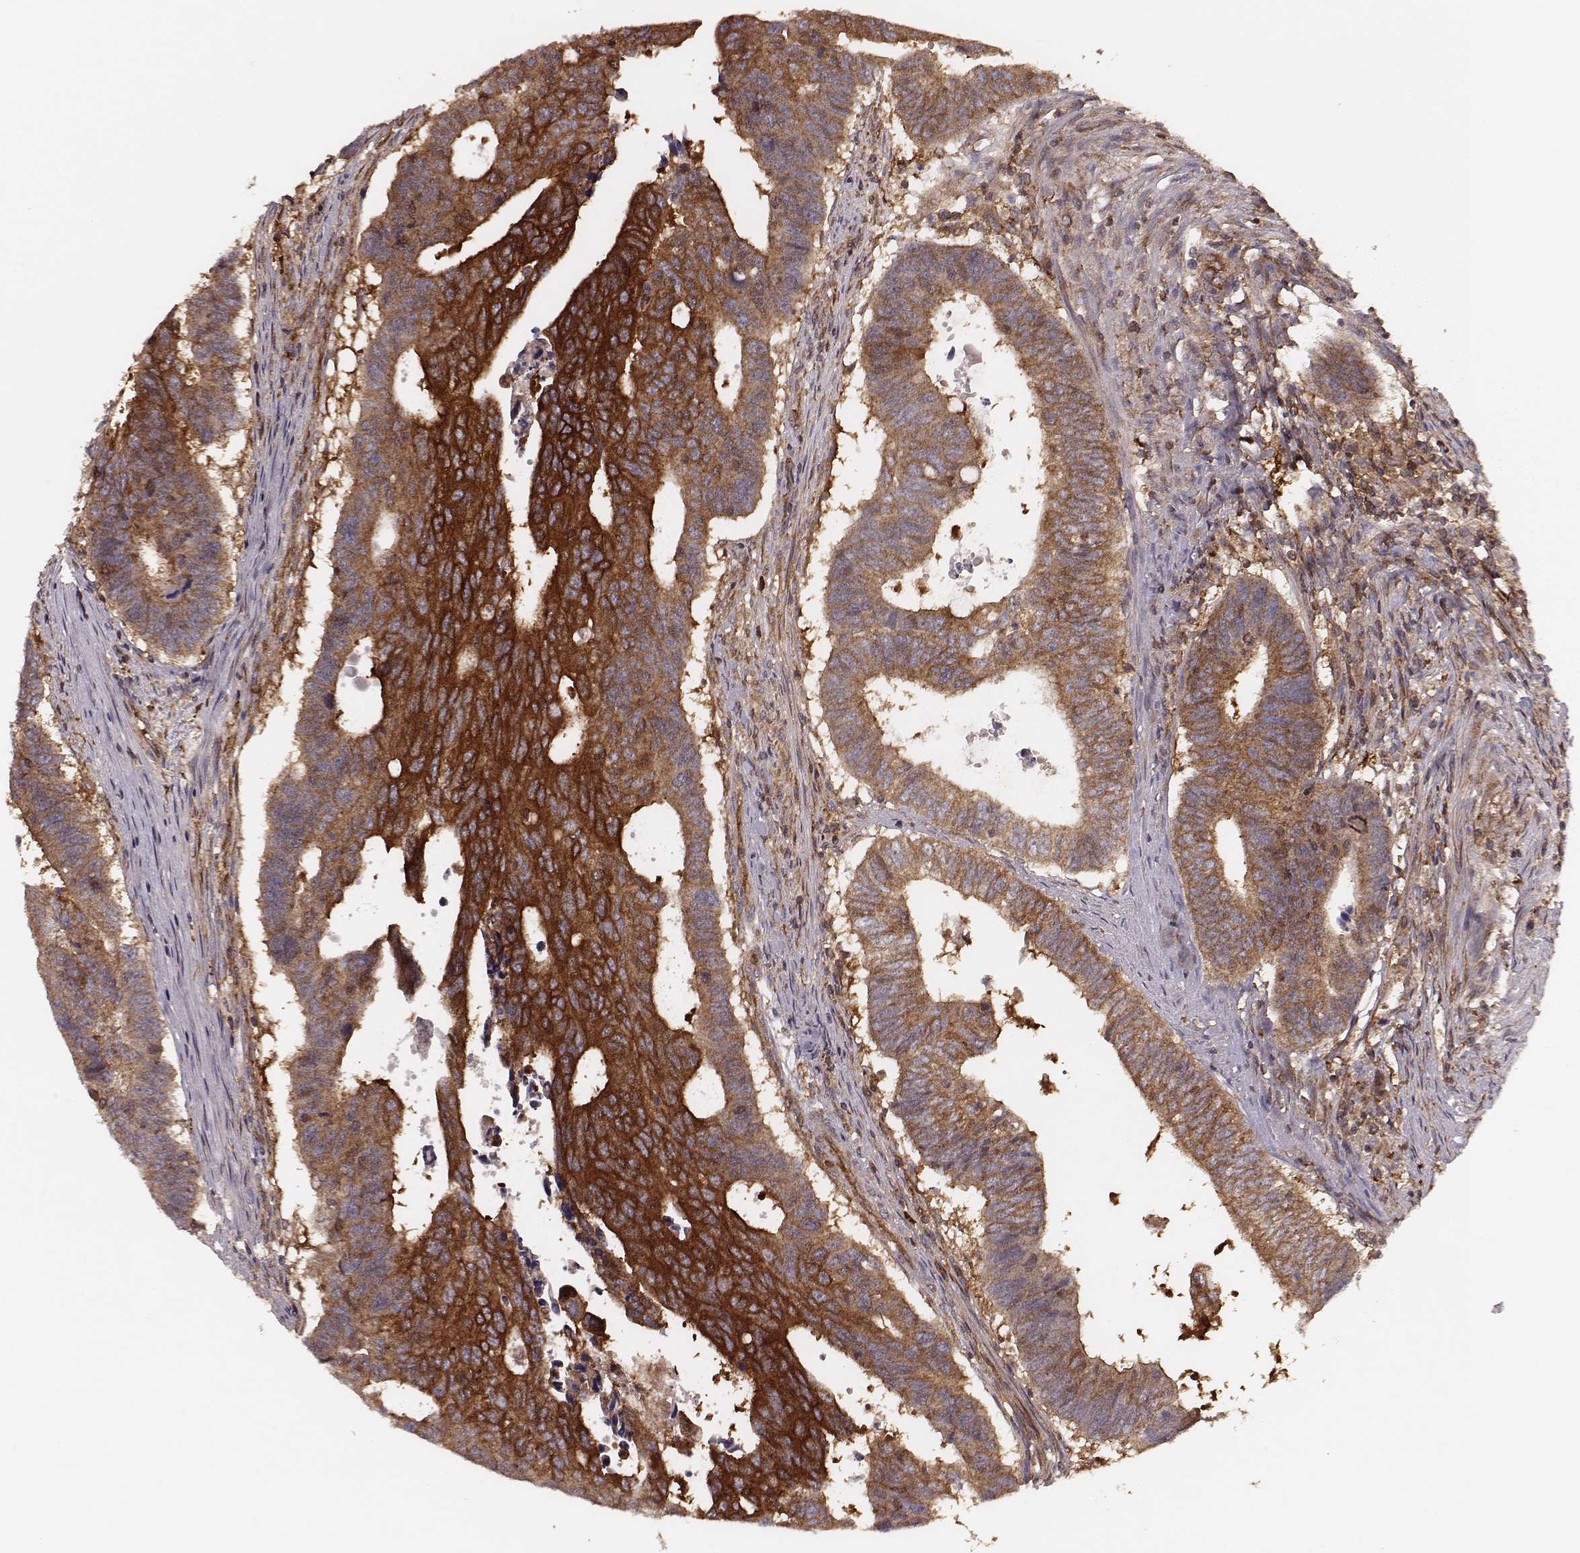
{"staining": {"intensity": "strong", "quantity": ">75%", "location": "cytoplasmic/membranous"}, "tissue": "colorectal cancer", "cell_type": "Tumor cells", "image_type": "cancer", "snomed": [{"axis": "morphology", "description": "Adenocarcinoma, NOS"}, {"axis": "topography", "description": "Rectum"}], "caption": "Colorectal adenocarcinoma stained for a protein (brown) exhibits strong cytoplasmic/membranous positive staining in about >75% of tumor cells.", "gene": "CARS1", "patient": {"sex": "female", "age": 85}}